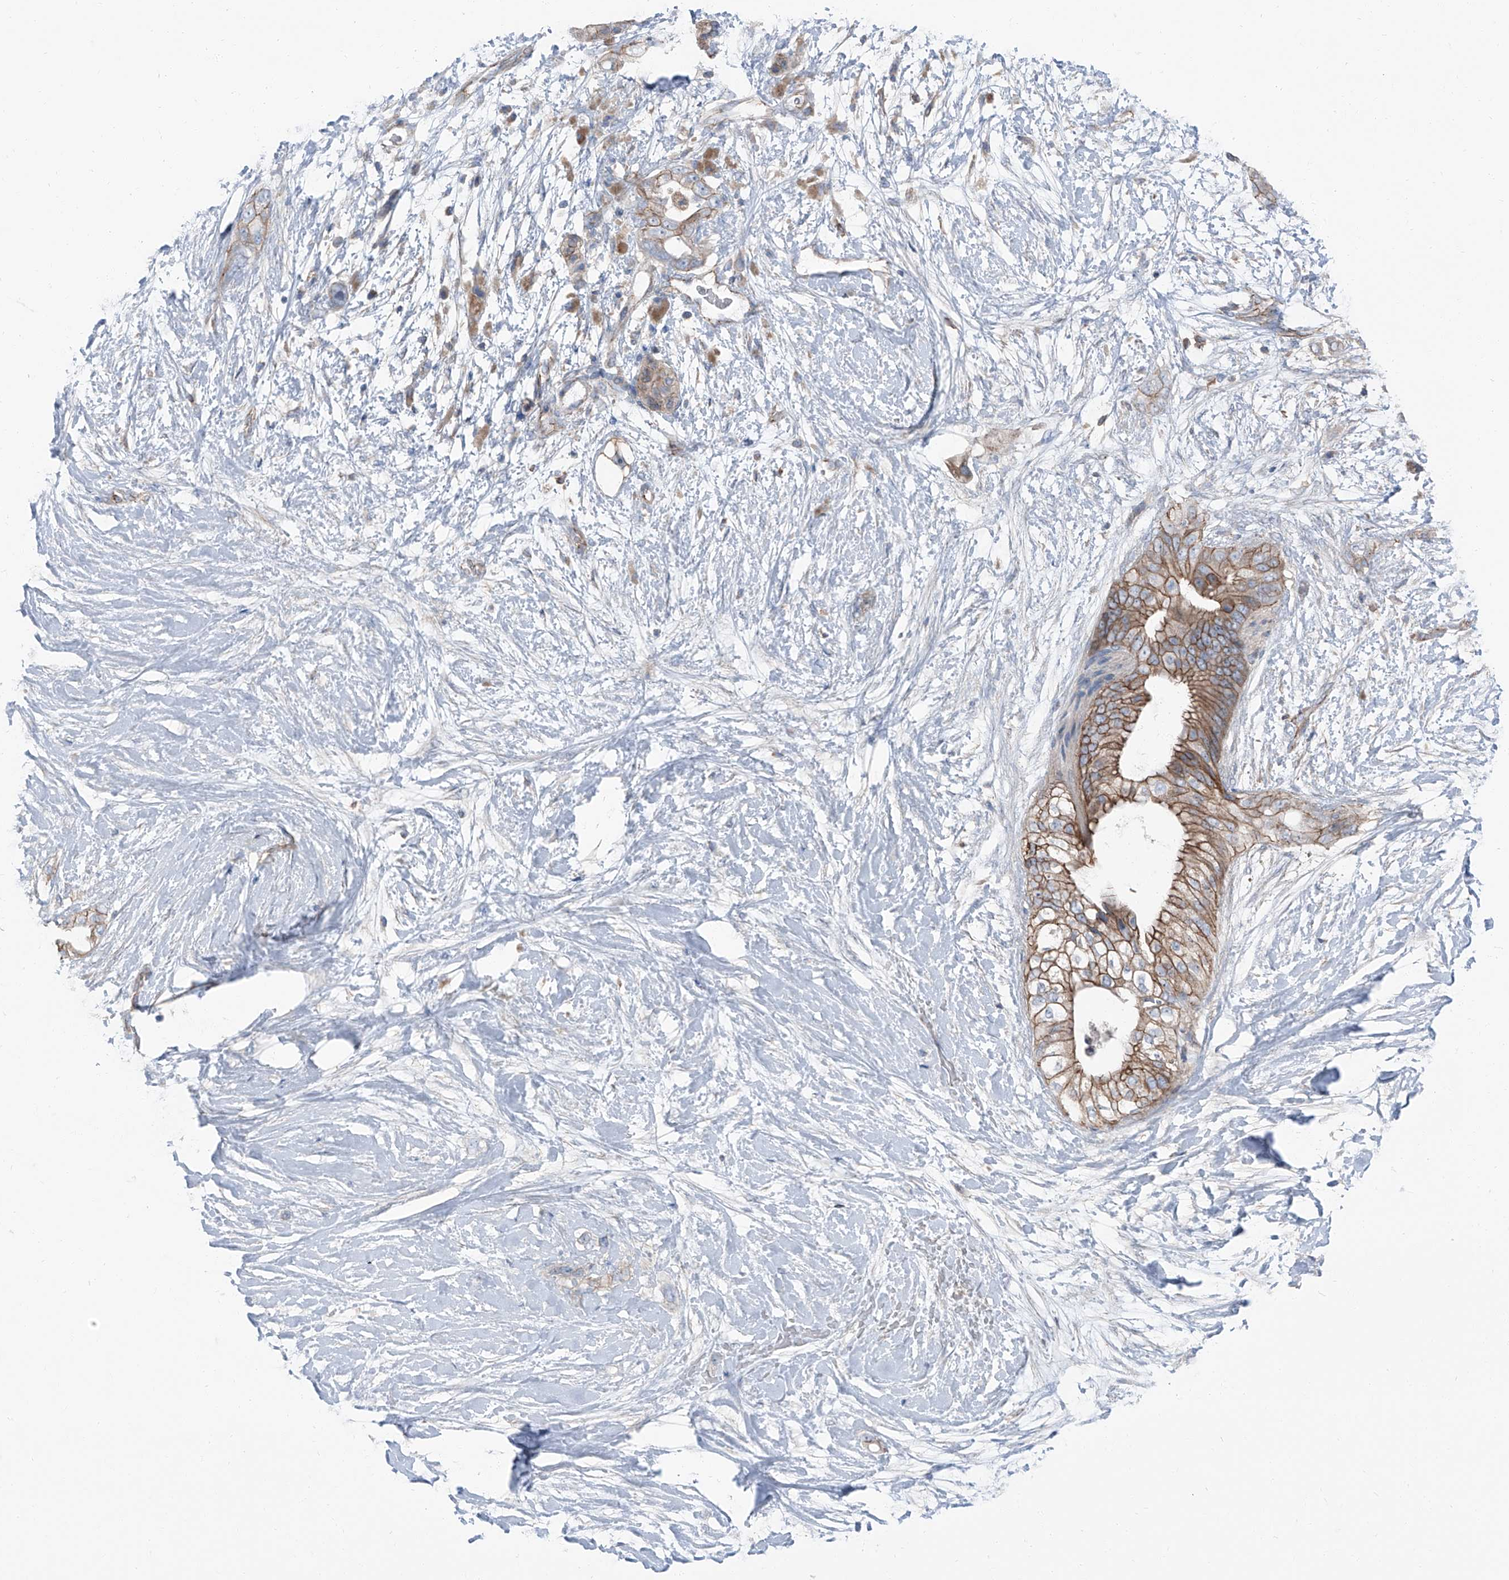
{"staining": {"intensity": "moderate", "quantity": ">75%", "location": "cytoplasmic/membranous"}, "tissue": "pancreatic cancer", "cell_type": "Tumor cells", "image_type": "cancer", "snomed": [{"axis": "morphology", "description": "Adenocarcinoma, NOS"}, {"axis": "topography", "description": "Pancreas"}], "caption": "The photomicrograph reveals a brown stain indicating the presence of a protein in the cytoplasmic/membranous of tumor cells in pancreatic cancer. The staining is performed using DAB brown chromogen to label protein expression. The nuclei are counter-stained blue using hematoxylin.", "gene": "GPR142", "patient": {"sex": "male", "age": 53}}